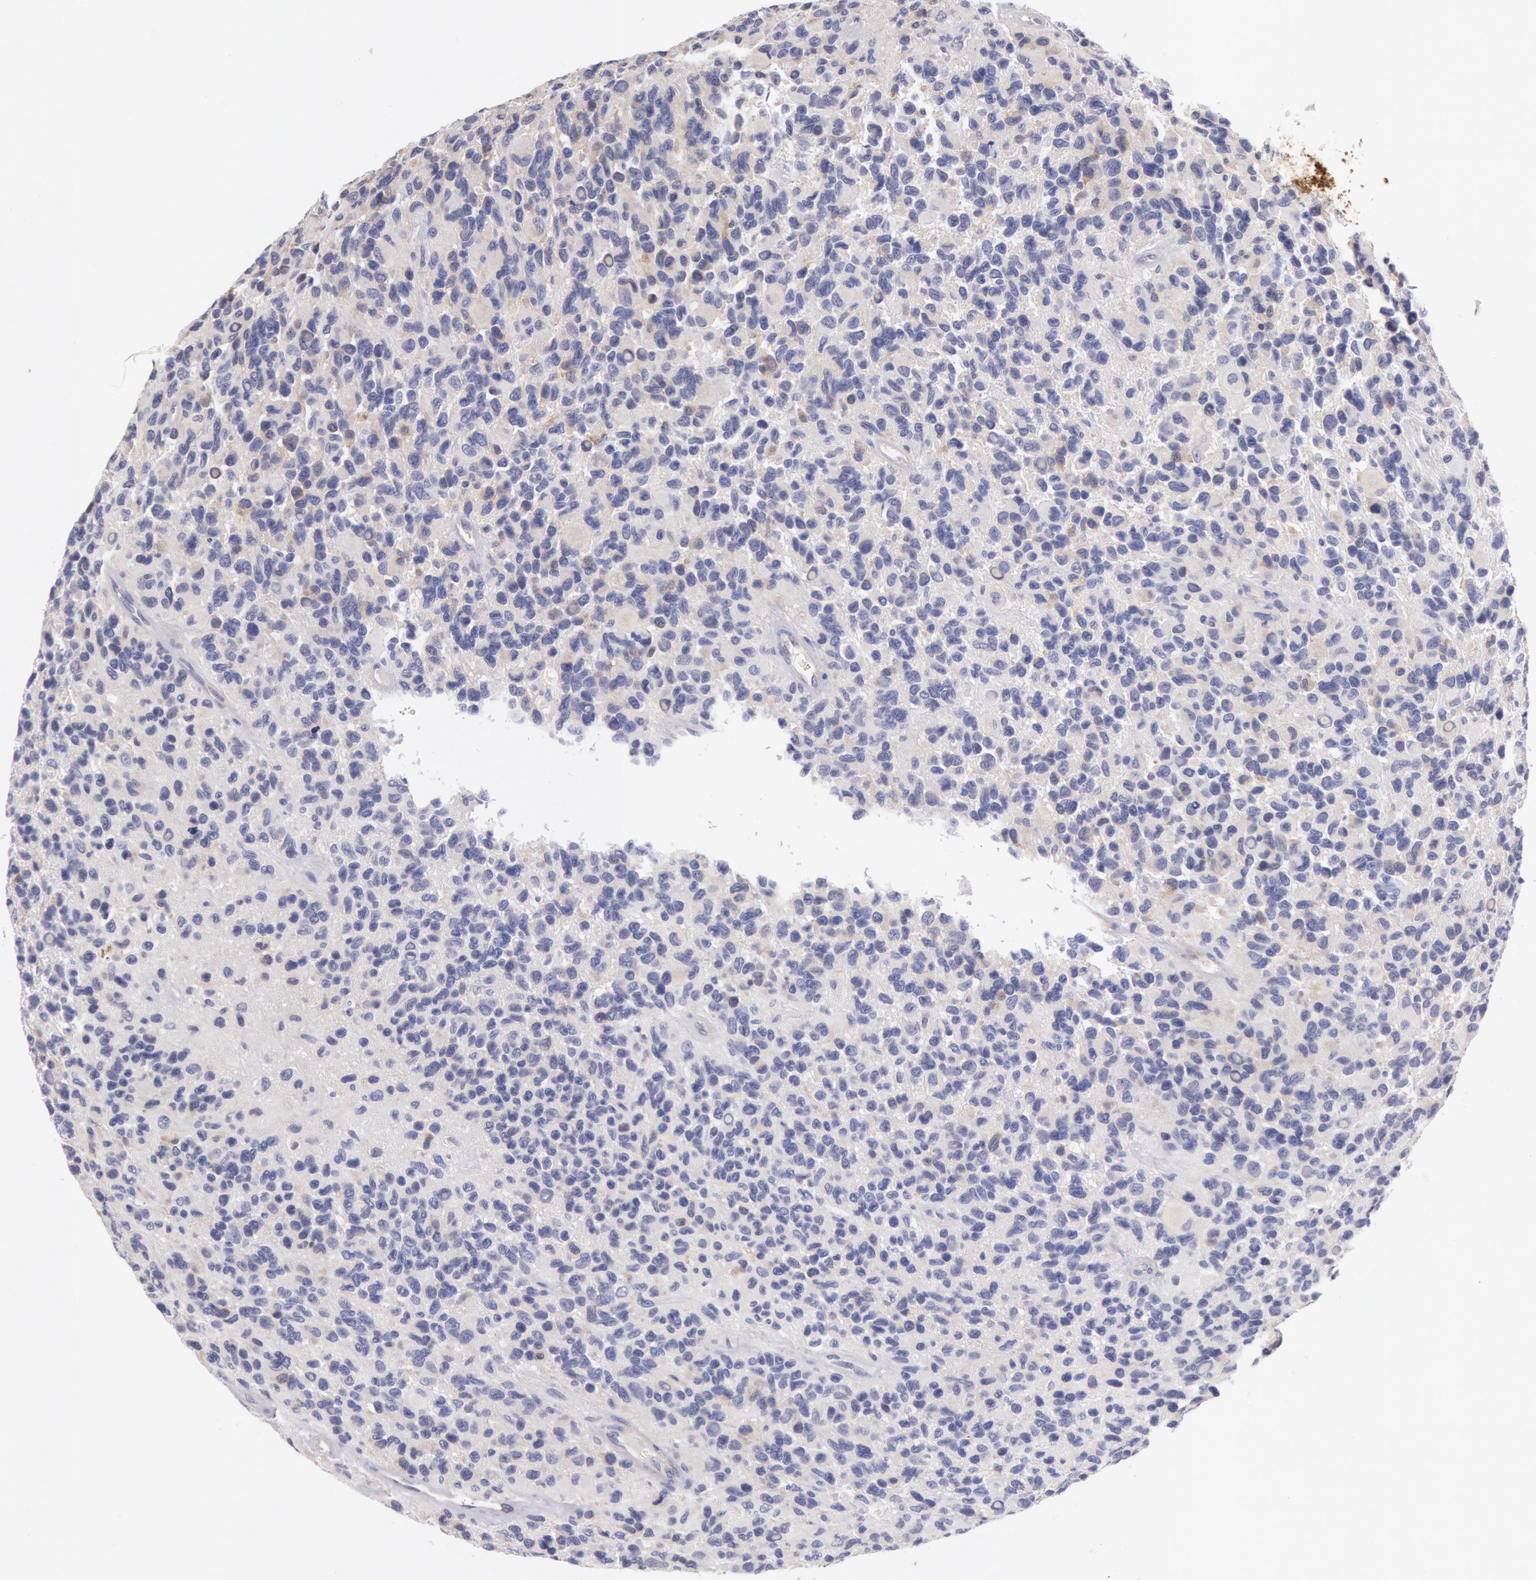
{"staining": {"intensity": "moderate", "quantity": "<25%", "location": "cytoplasmic/membranous"}, "tissue": "glioma", "cell_type": "Tumor cells", "image_type": "cancer", "snomed": [{"axis": "morphology", "description": "Glioma, malignant, High grade"}, {"axis": "topography", "description": "Brain"}], "caption": "An image showing moderate cytoplasmic/membranous positivity in approximately <25% of tumor cells in high-grade glioma (malignant), as visualized by brown immunohistochemical staining.", "gene": "MYO5A", "patient": {"sex": "male", "age": 77}}